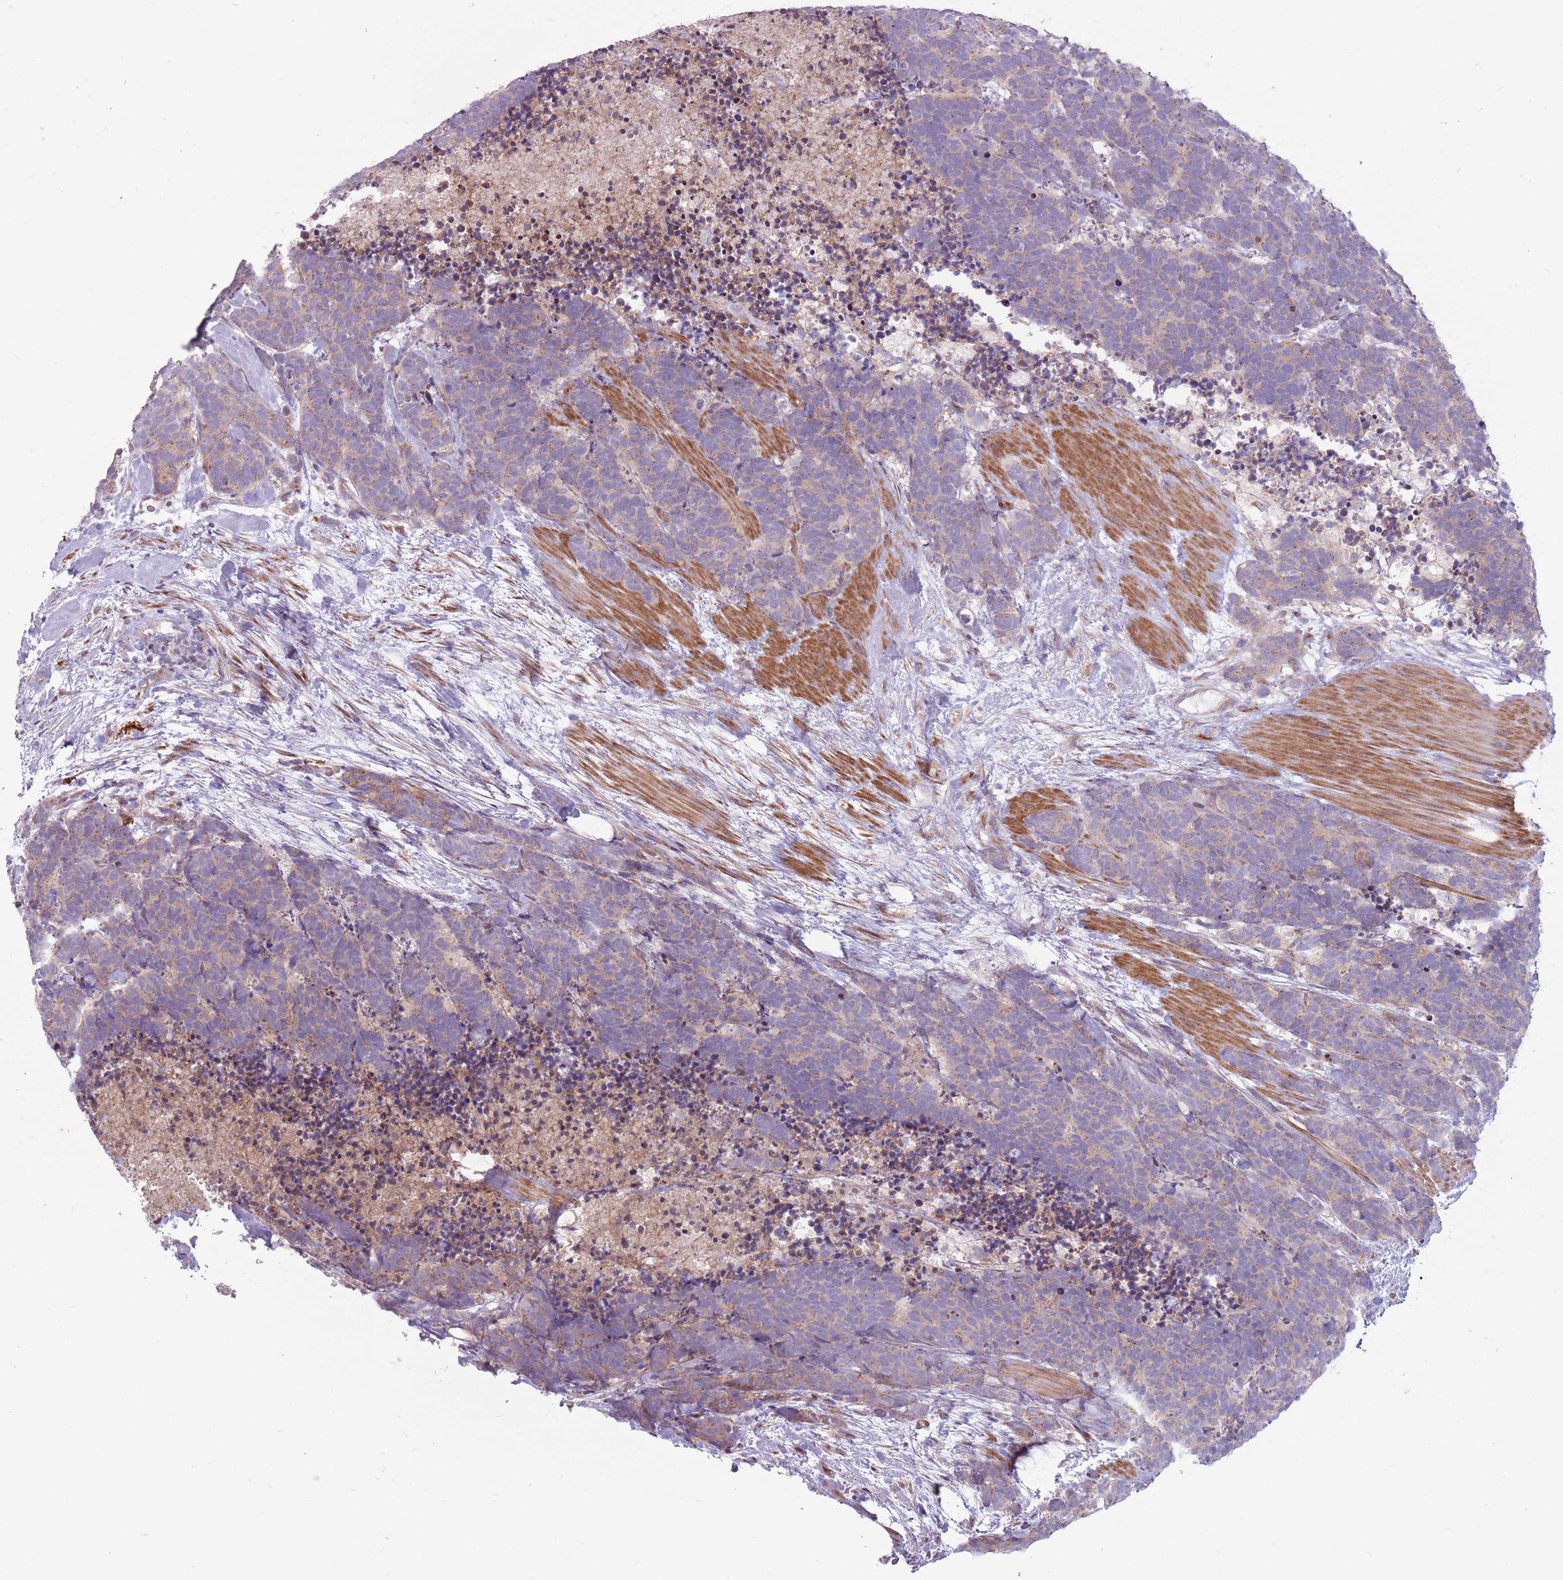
{"staining": {"intensity": "weak", "quantity": "25%-75%", "location": "cytoplasmic/membranous"}, "tissue": "carcinoid", "cell_type": "Tumor cells", "image_type": "cancer", "snomed": [{"axis": "morphology", "description": "Carcinoma, NOS"}, {"axis": "morphology", "description": "Carcinoid, malignant, NOS"}, {"axis": "topography", "description": "Prostate"}], "caption": "Tumor cells reveal weak cytoplasmic/membranous staining in approximately 25%-75% of cells in carcinoma.", "gene": "CCDC150", "patient": {"sex": "male", "age": 57}}